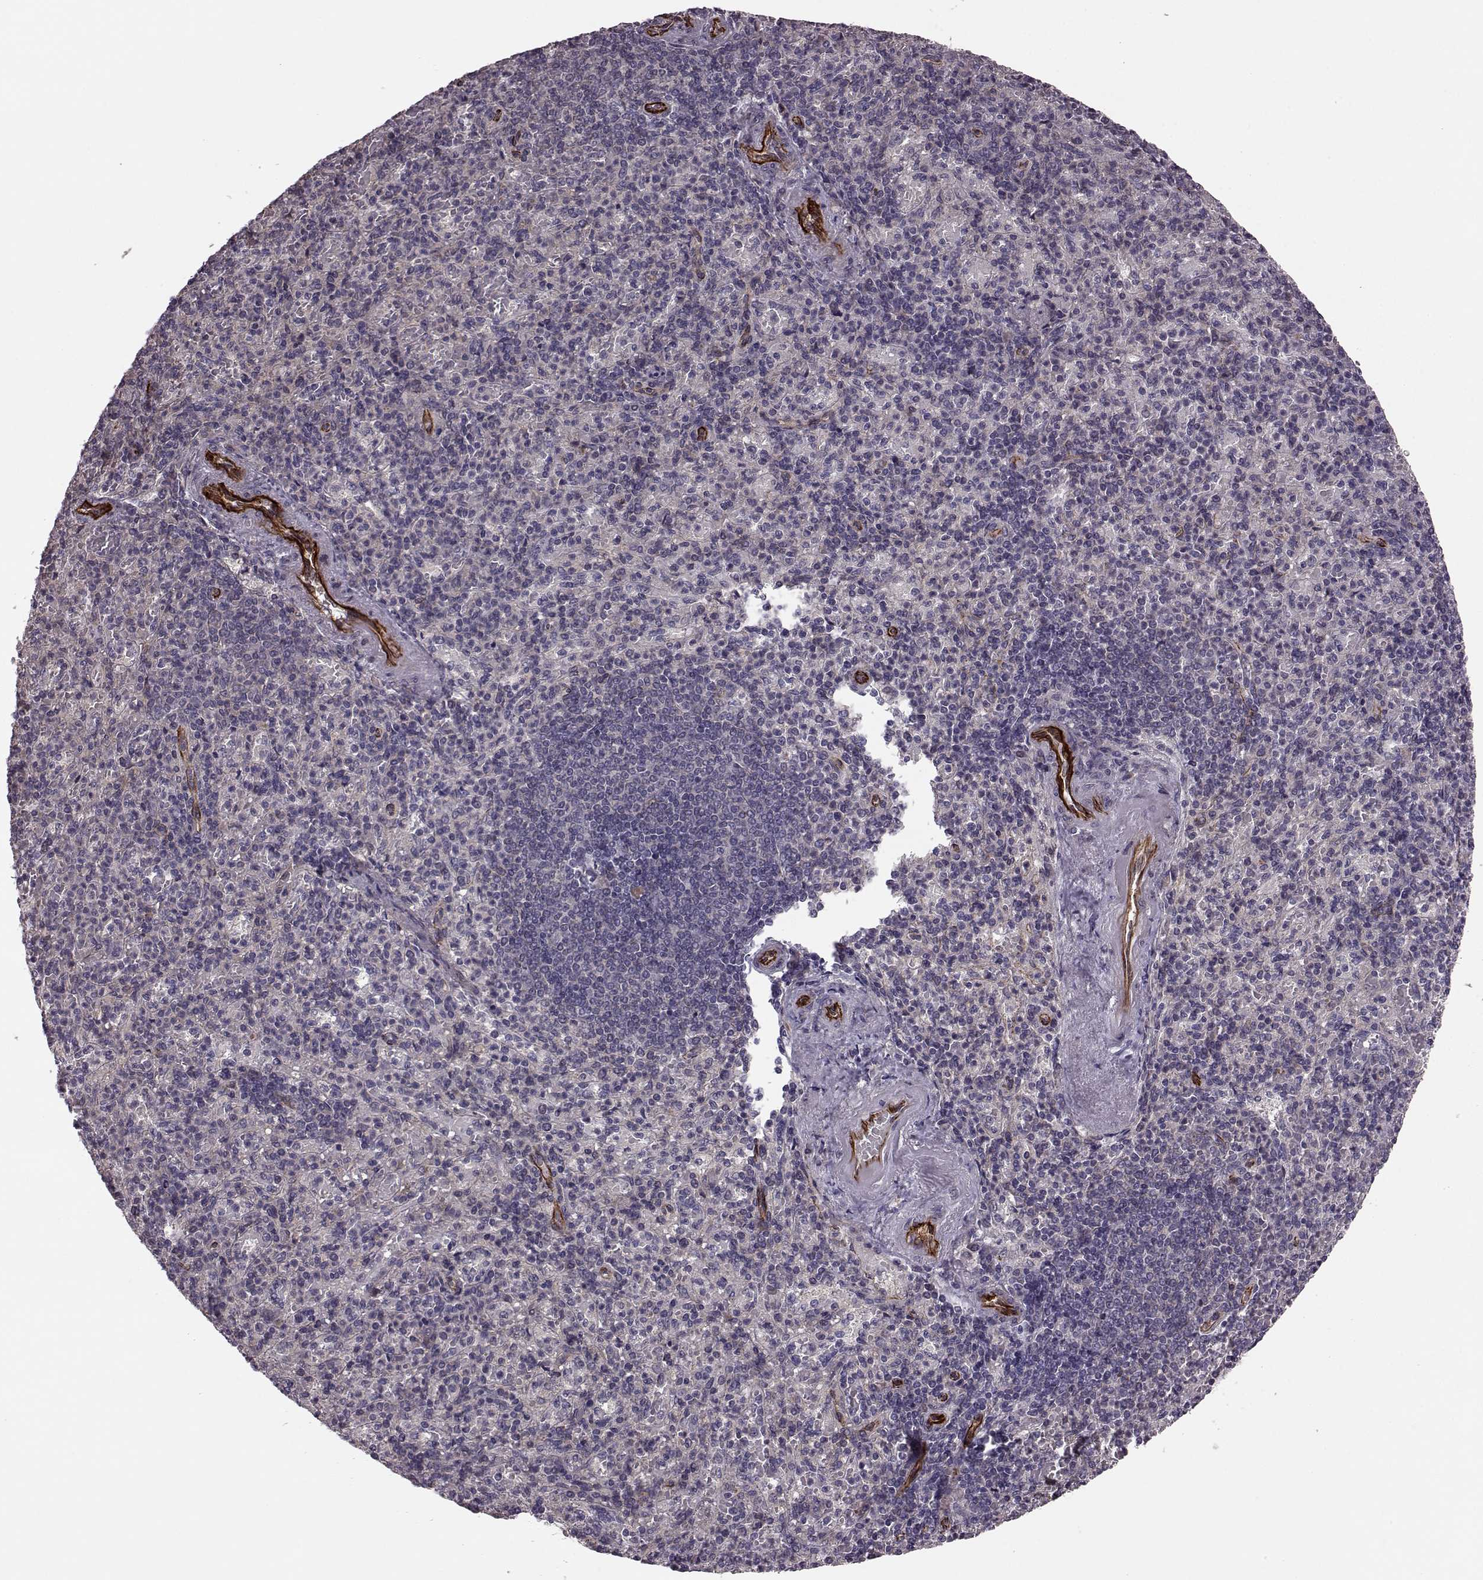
{"staining": {"intensity": "negative", "quantity": "none", "location": "none"}, "tissue": "spleen", "cell_type": "Cells in red pulp", "image_type": "normal", "snomed": [{"axis": "morphology", "description": "Normal tissue, NOS"}, {"axis": "topography", "description": "Spleen"}], "caption": "Immunohistochemical staining of unremarkable human spleen reveals no significant expression in cells in red pulp. (Stains: DAB immunohistochemistry (IHC) with hematoxylin counter stain, Microscopy: brightfield microscopy at high magnification).", "gene": "SYNPO", "patient": {"sex": "female", "age": 74}}